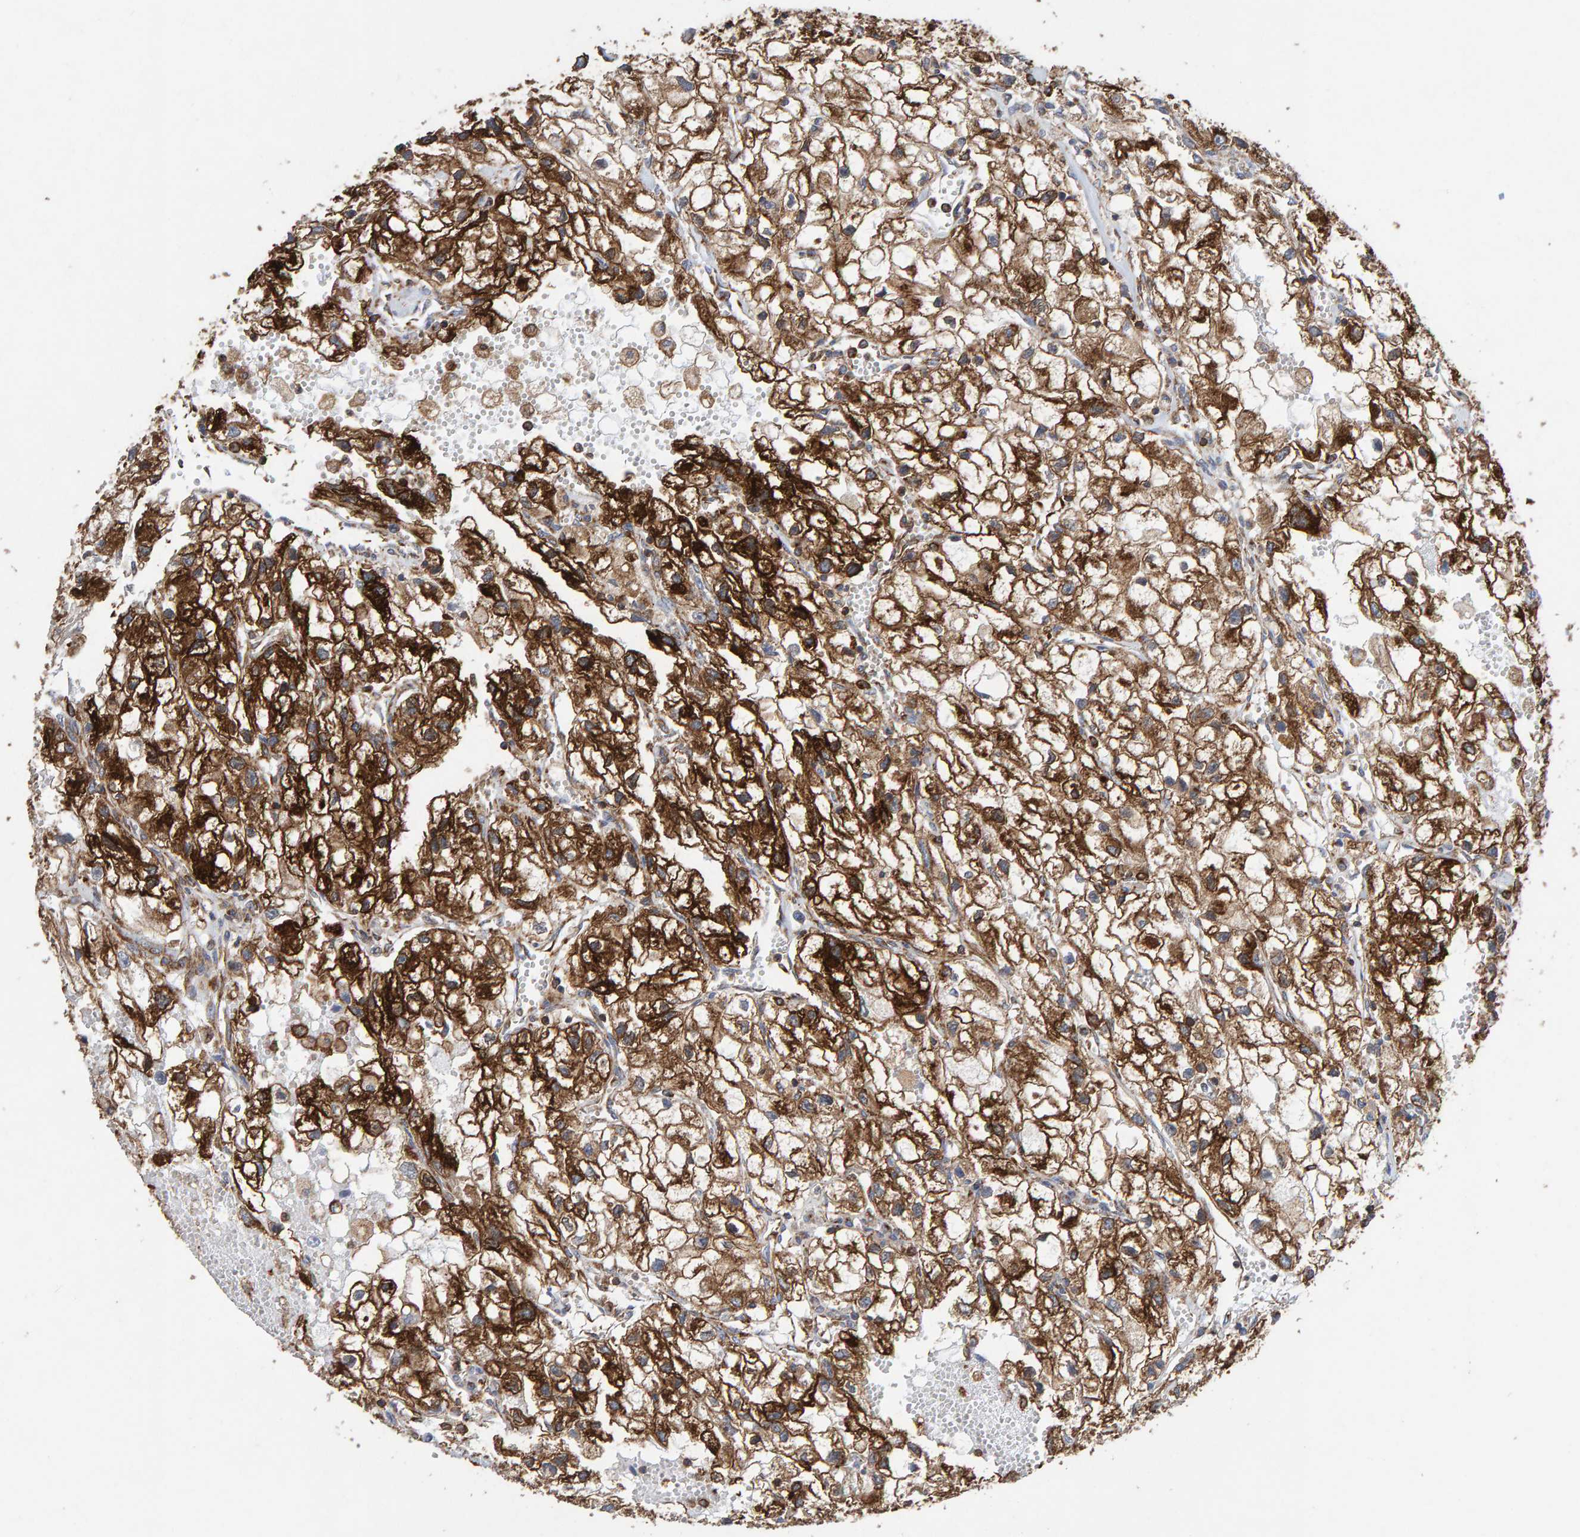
{"staining": {"intensity": "strong", "quantity": ">75%", "location": "cytoplasmic/membranous"}, "tissue": "renal cancer", "cell_type": "Tumor cells", "image_type": "cancer", "snomed": [{"axis": "morphology", "description": "Adenocarcinoma, NOS"}, {"axis": "topography", "description": "Kidney"}], "caption": "This micrograph exhibits adenocarcinoma (renal) stained with immunohistochemistry to label a protein in brown. The cytoplasmic/membranous of tumor cells show strong positivity for the protein. Nuclei are counter-stained blue.", "gene": "MVP", "patient": {"sex": "female", "age": 70}}